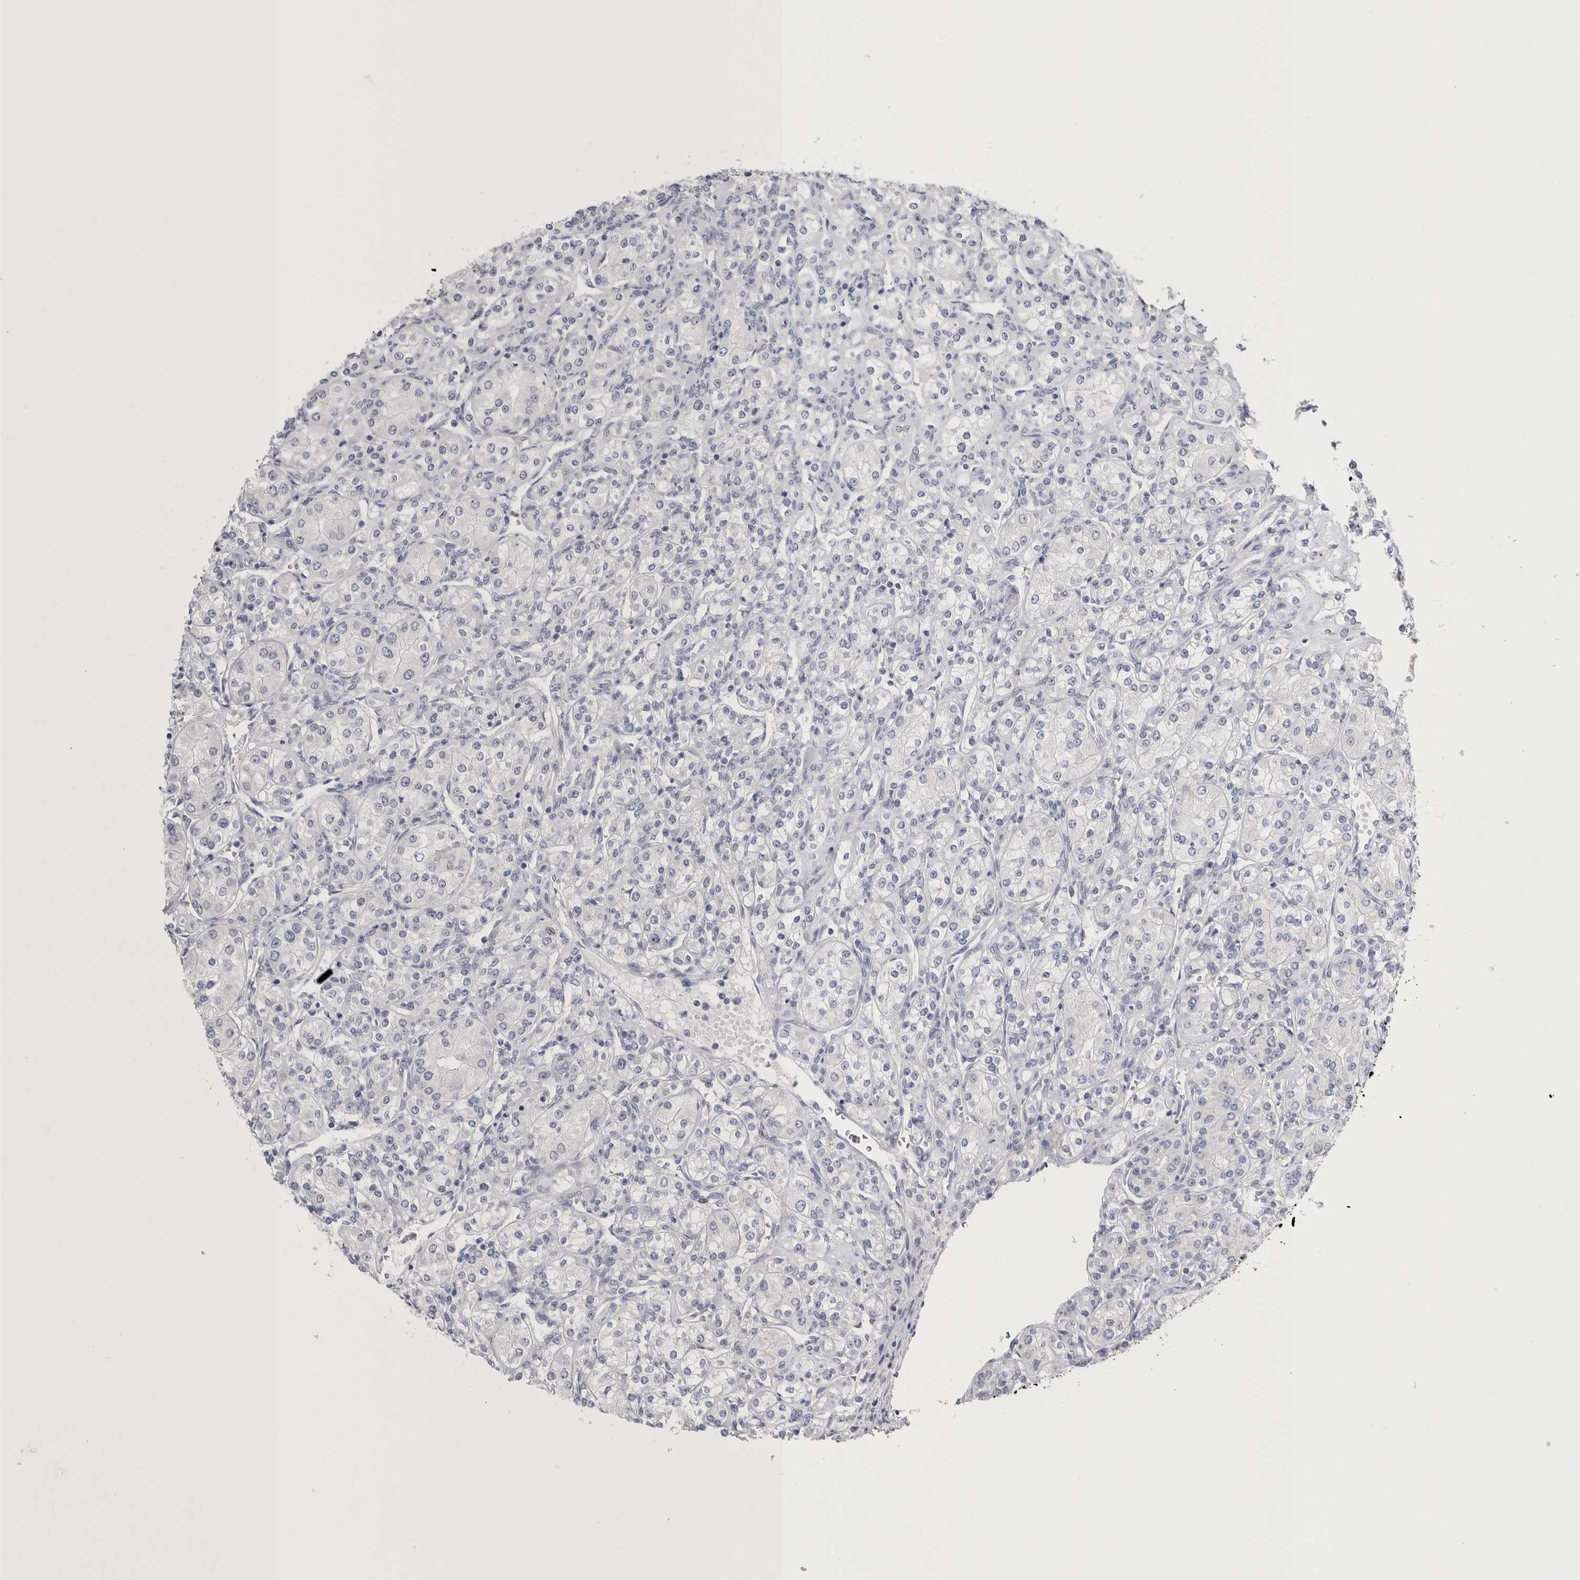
{"staining": {"intensity": "negative", "quantity": "none", "location": "none"}, "tissue": "renal cancer", "cell_type": "Tumor cells", "image_type": "cancer", "snomed": [{"axis": "morphology", "description": "Adenocarcinoma, NOS"}, {"axis": "topography", "description": "Kidney"}], "caption": "Adenocarcinoma (renal) was stained to show a protein in brown. There is no significant staining in tumor cells. (Brightfield microscopy of DAB immunohistochemistry at high magnification).", "gene": "TIMP1", "patient": {"sex": "male", "age": 77}}